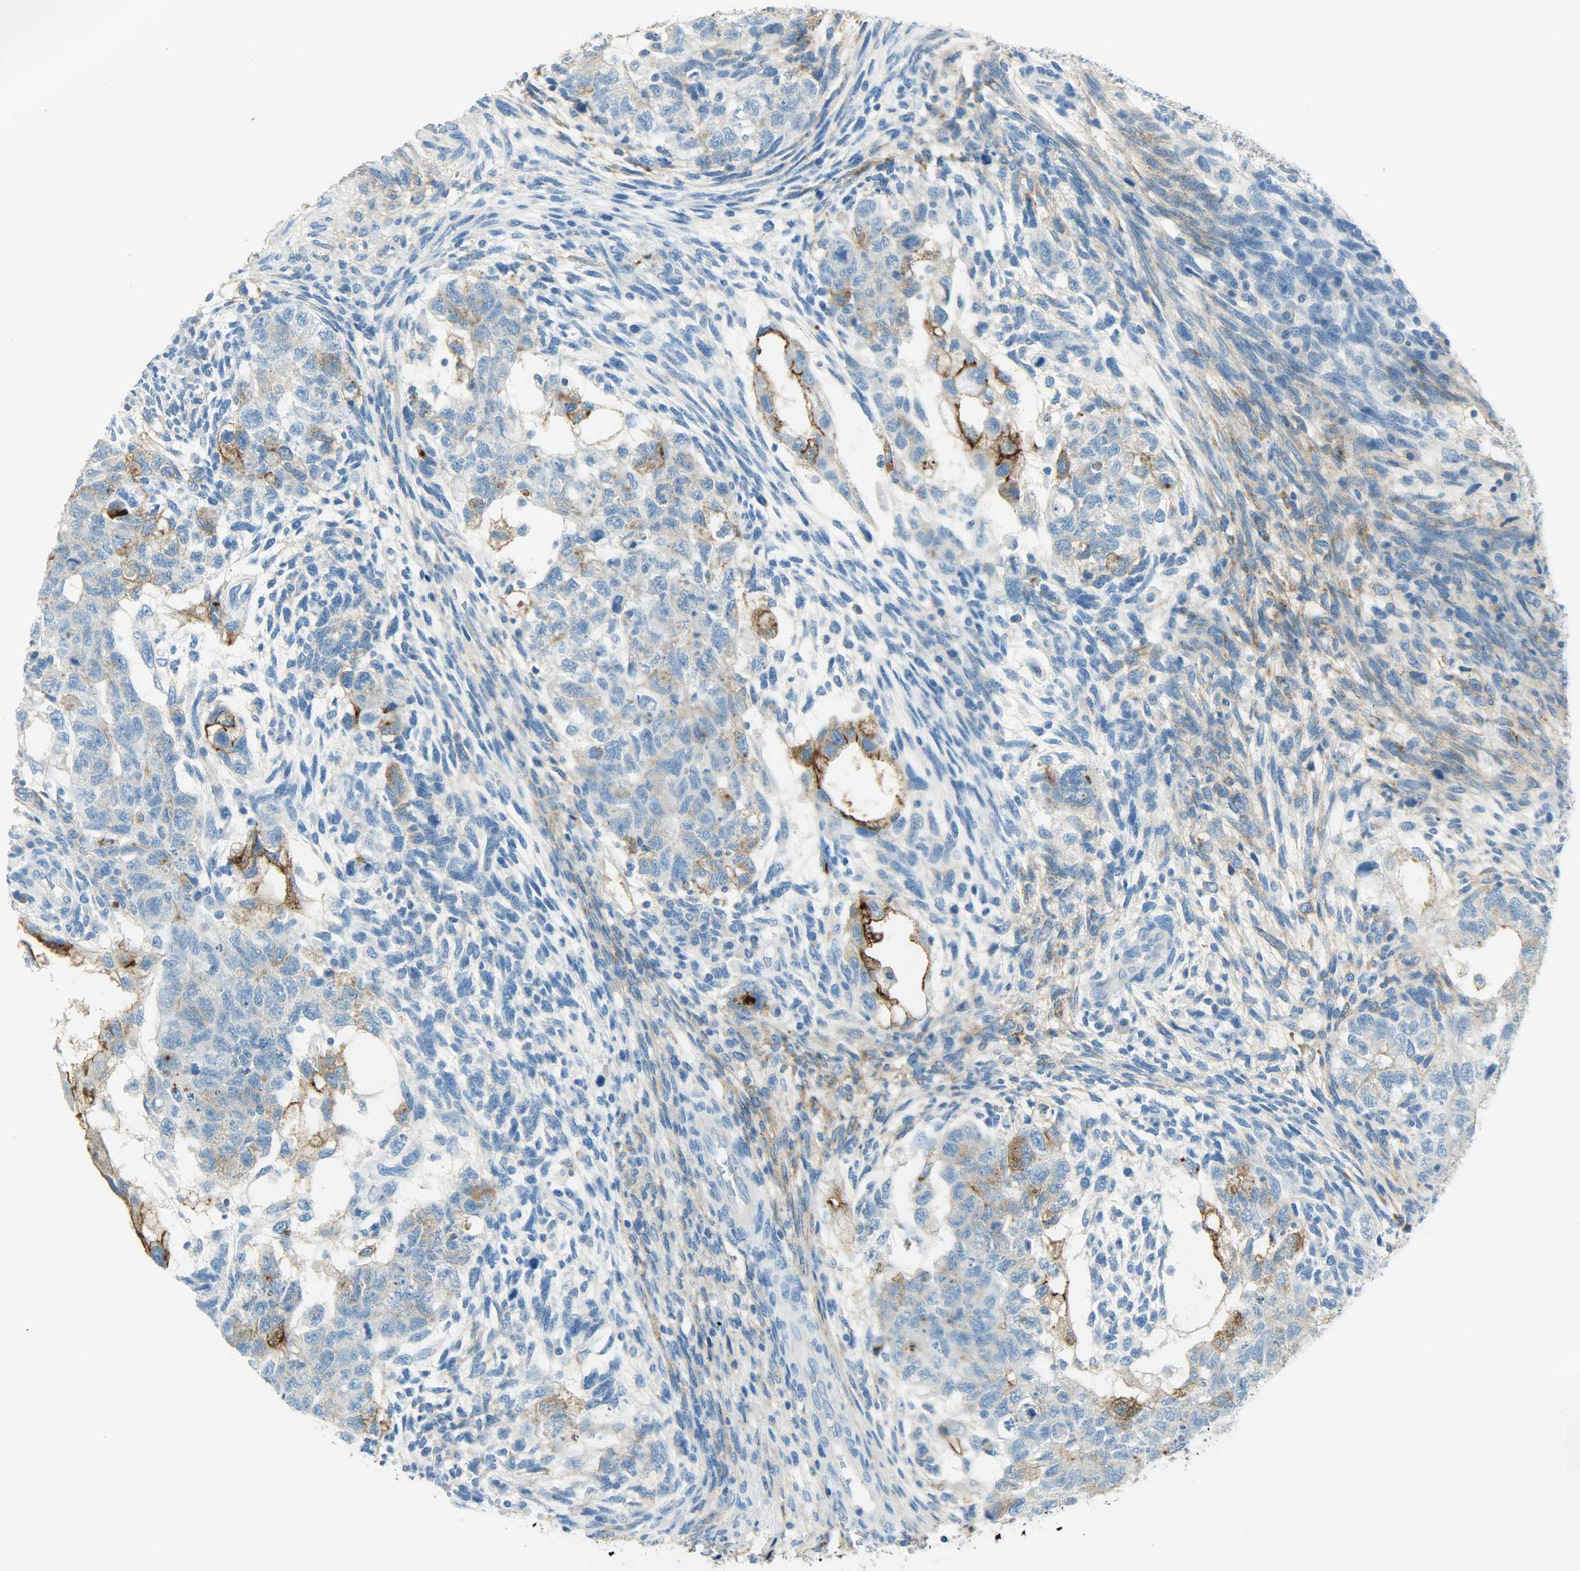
{"staining": {"intensity": "strong", "quantity": "25%-75%", "location": "cytoplasmic/membranous"}, "tissue": "testis cancer", "cell_type": "Tumor cells", "image_type": "cancer", "snomed": [{"axis": "morphology", "description": "Normal tissue, NOS"}, {"axis": "morphology", "description": "Carcinoma, Embryonal, NOS"}, {"axis": "topography", "description": "Testis"}], "caption": "Strong cytoplasmic/membranous protein staining is seen in about 25%-75% of tumor cells in testis cancer.", "gene": "PROM1", "patient": {"sex": "male", "age": 36}}